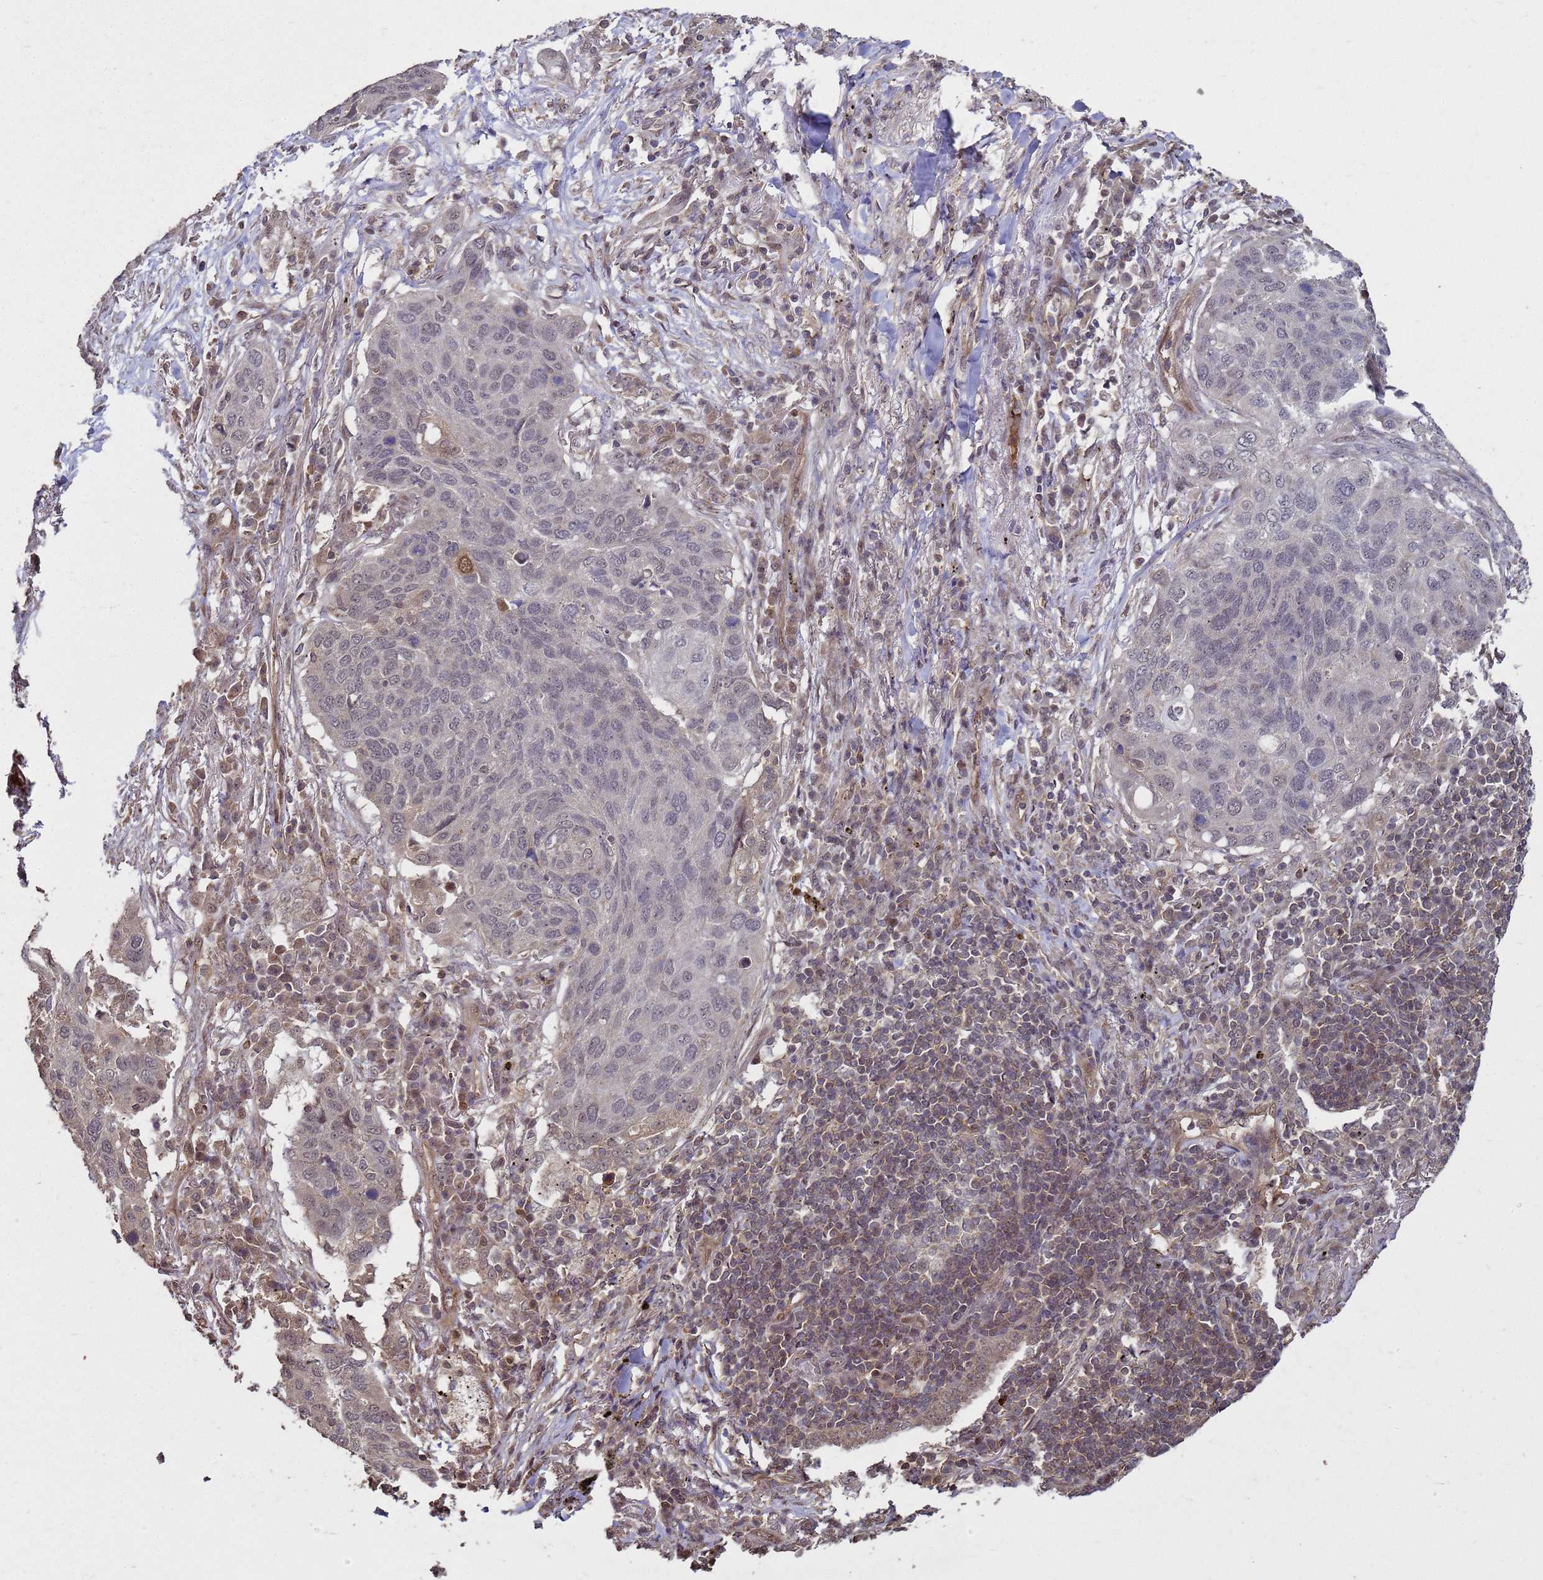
{"staining": {"intensity": "negative", "quantity": "none", "location": "none"}, "tissue": "lung cancer", "cell_type": "Tumor cells", "image_type": "cancer", "snomed": [{"axis": "morphology", "description": "Squamous cell carcinoma, NOS"}, {"axis": "topography", "description": "Lung"}], "caption": "The micrograph shows no staining of tumor cells in squamous cell carcinoma (lung).", "gene": "CRBN", "patient": {"sex": "female", "age": 63}}